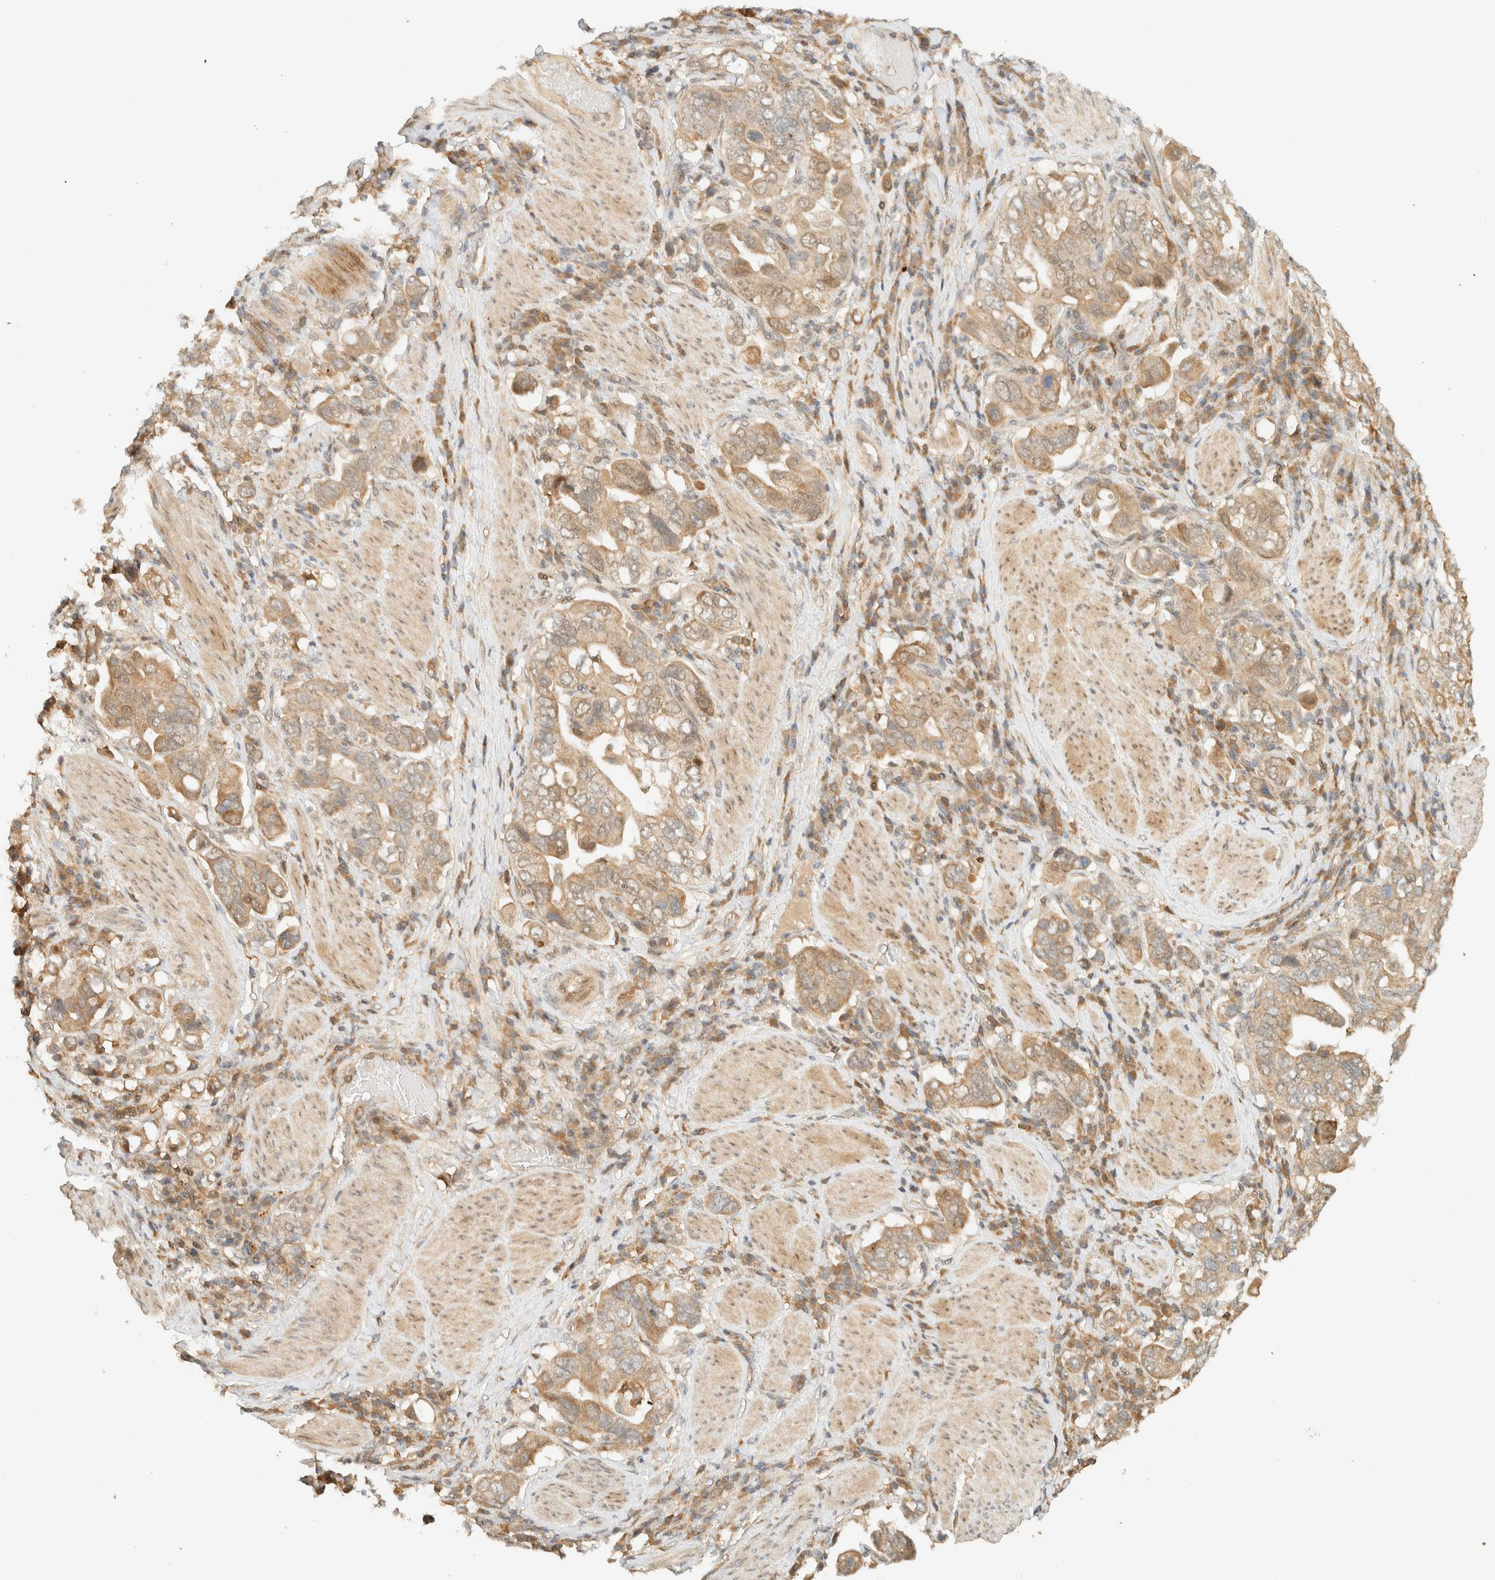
{"staining": {"intensity": "weak", "quantity": ">75%", "location": "cytoplasmic/membranous"}, "tissue": "stomach cancer", "cell_type": "Tumor cells", "image_type": "cancer", "snomed": [{"axis": "morphology", "description": "Adenocarcinoma, NOS"}, {"axis": "topography", "description": "Stomach, upper"}], "caption": "This histopathology image shows immunohistochemistry (IHC) staining of stomach cancer, with low weak cytoplasmic/membranous expression in about >75% of tumor cells.", "gene": "ZBTB34", "patient": {"sex": "male", "age": 62}}